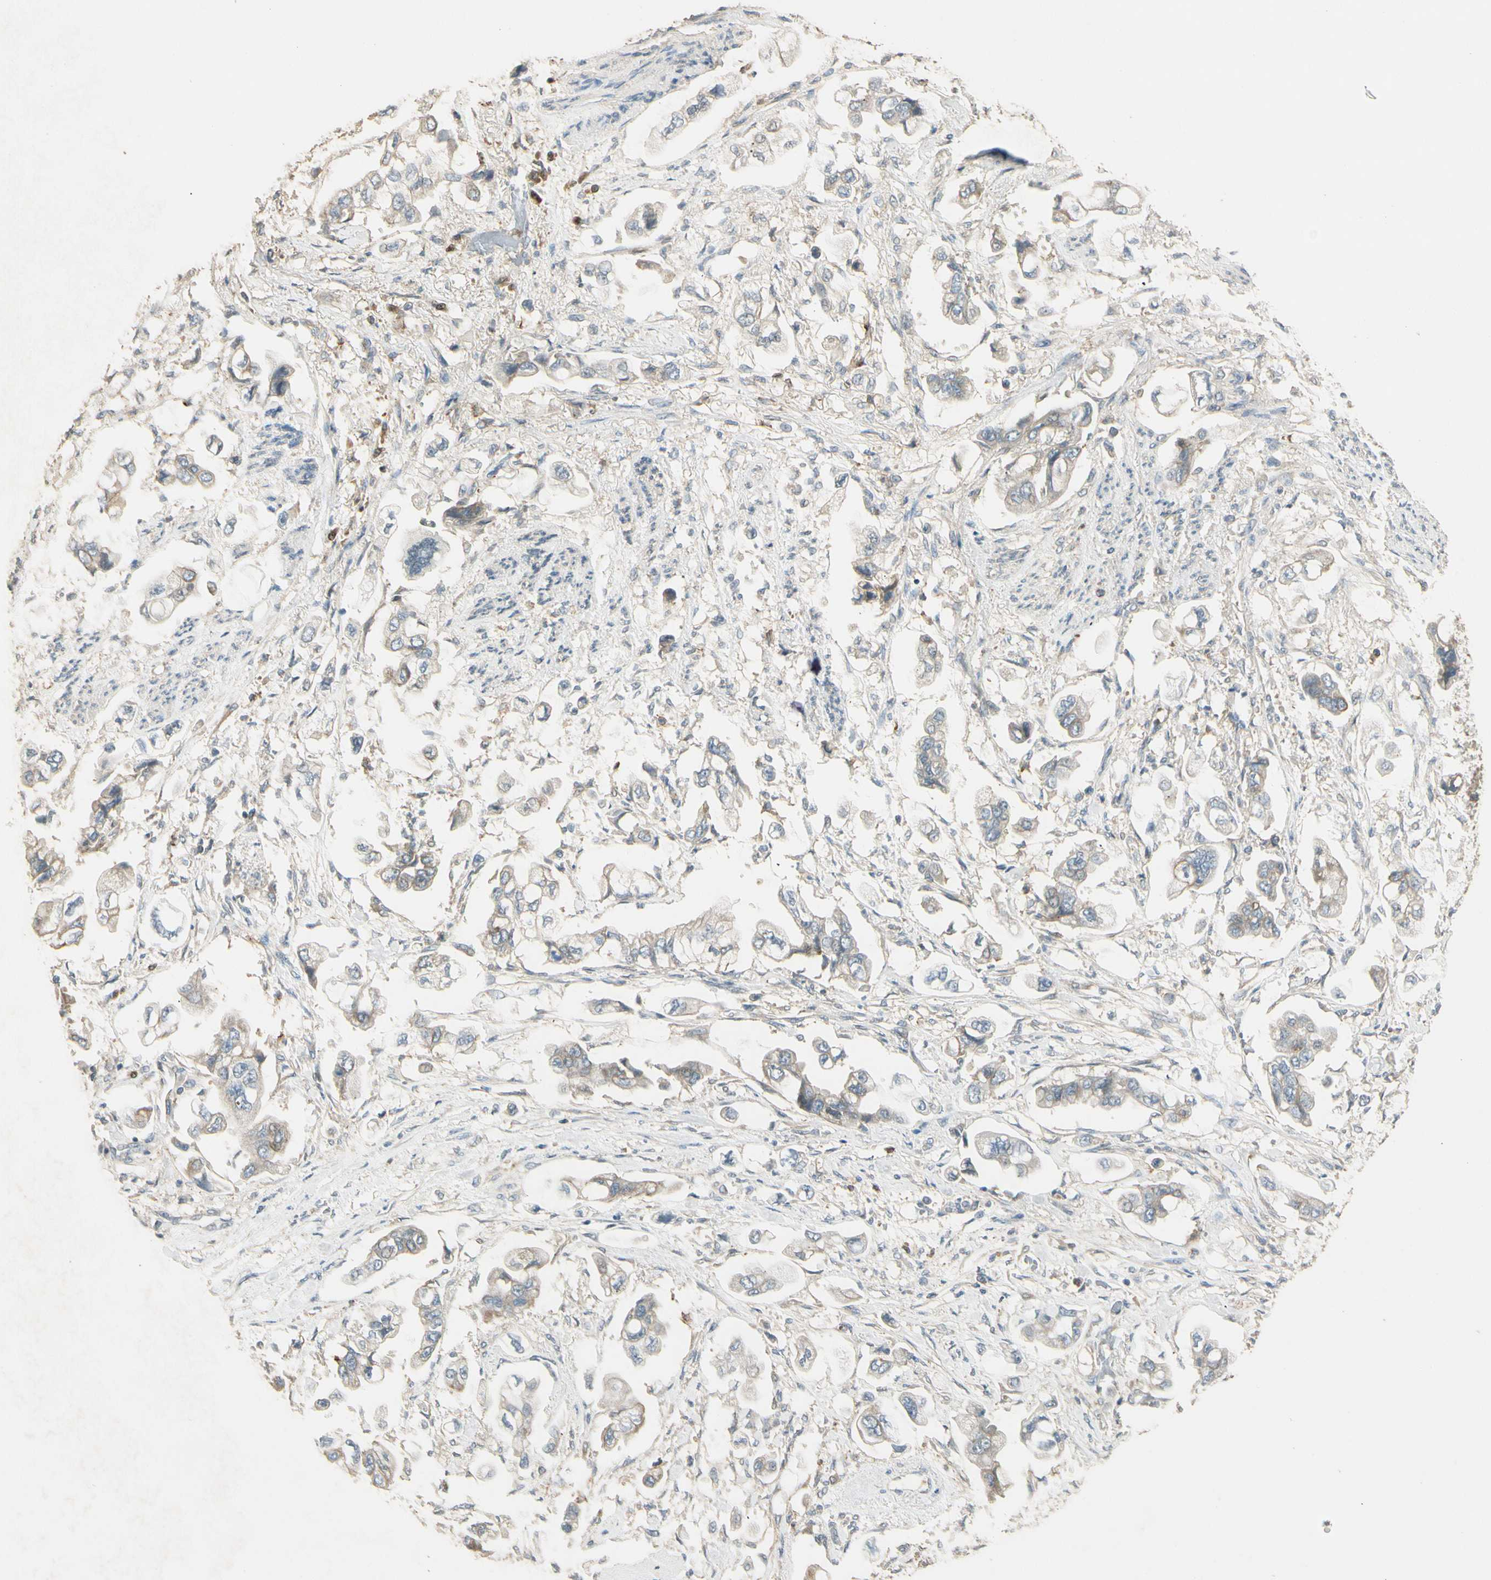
{"staining": {"intensity": "weak", "quantity": "25%-75%", "location": "cytoplasmic/membranous"}, "tissue": "stomach cancer", "cell_type": "Tumor cells", "image_type": "cancer", "snomed": [{"axis": "morphology", "description": "Adenocarcinoma, NOS"}, {"axis": "topography", "description": "Stomach"}], "caption": "Stomach cancer stained with DAB immunohistochemistry exhibits low levels of weak cytoplasmic/membranous expression in approximately 25%-75% of tumor cells.", "gene": "PLXNA1", "patient": {"sex": "male", "age": 62}}